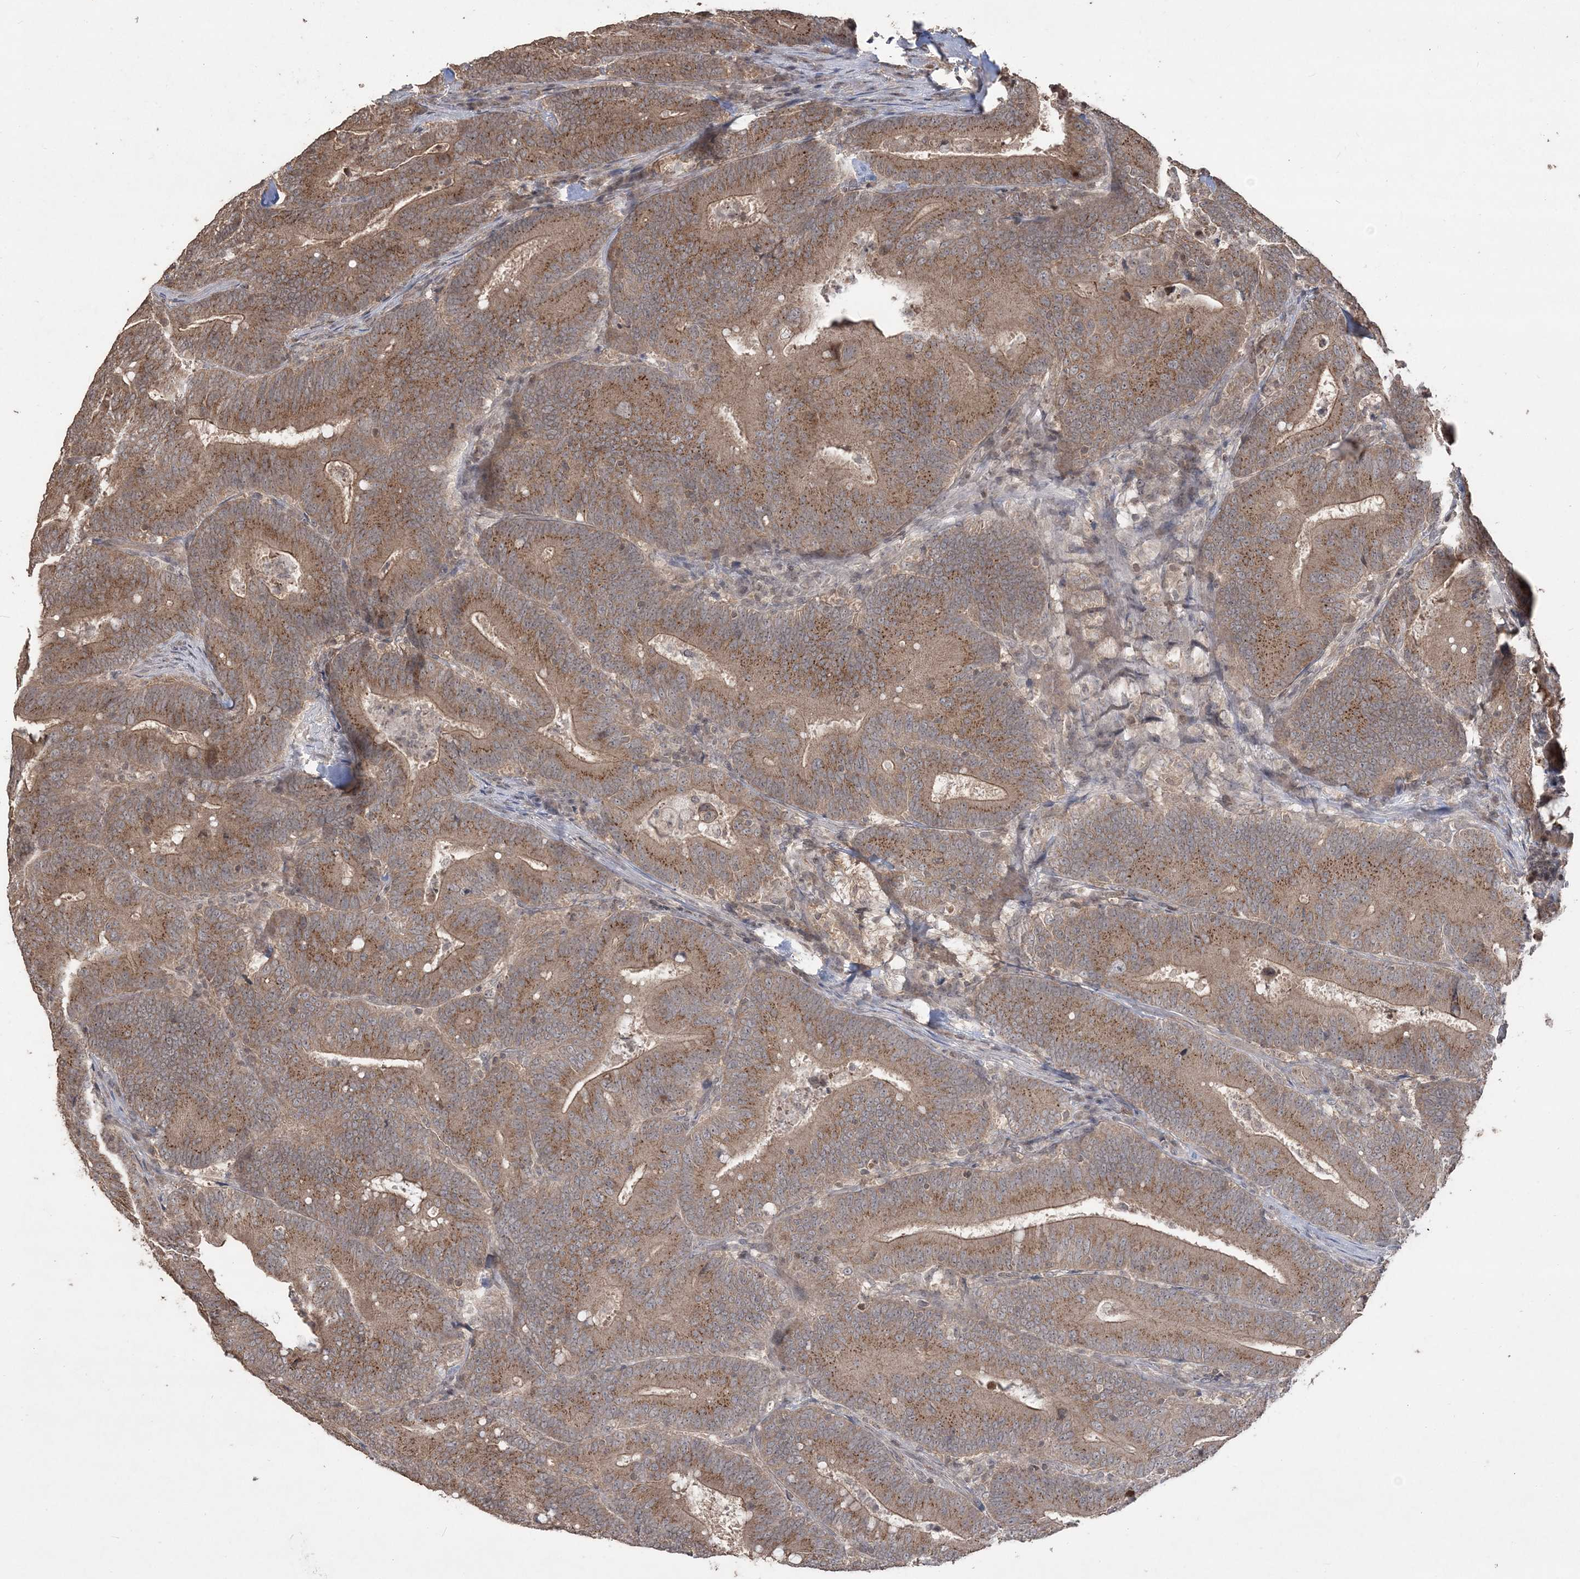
{"staining": {"intensity": "moderate", "quantity": ">75%", "location": "cytoplasmic/membranous"}, "tissue": "colorectal cancer", "cell_type": "Tumor cells", "image_type": "cancer", "snomed": [{"axis": "morphology", "description": "Adenocarcinoma, NOS"}, {"axis": "topography", "description": "Colon"}], "caption": "The image demonstrates staining of colorectal cancer (adenocarcinoma), revealing moderate cytoplasmic/membranous protein expression (brown color) within tumor cells.", "gene": "EHHADH", "patient": {"sex": "female", "age": 66}}